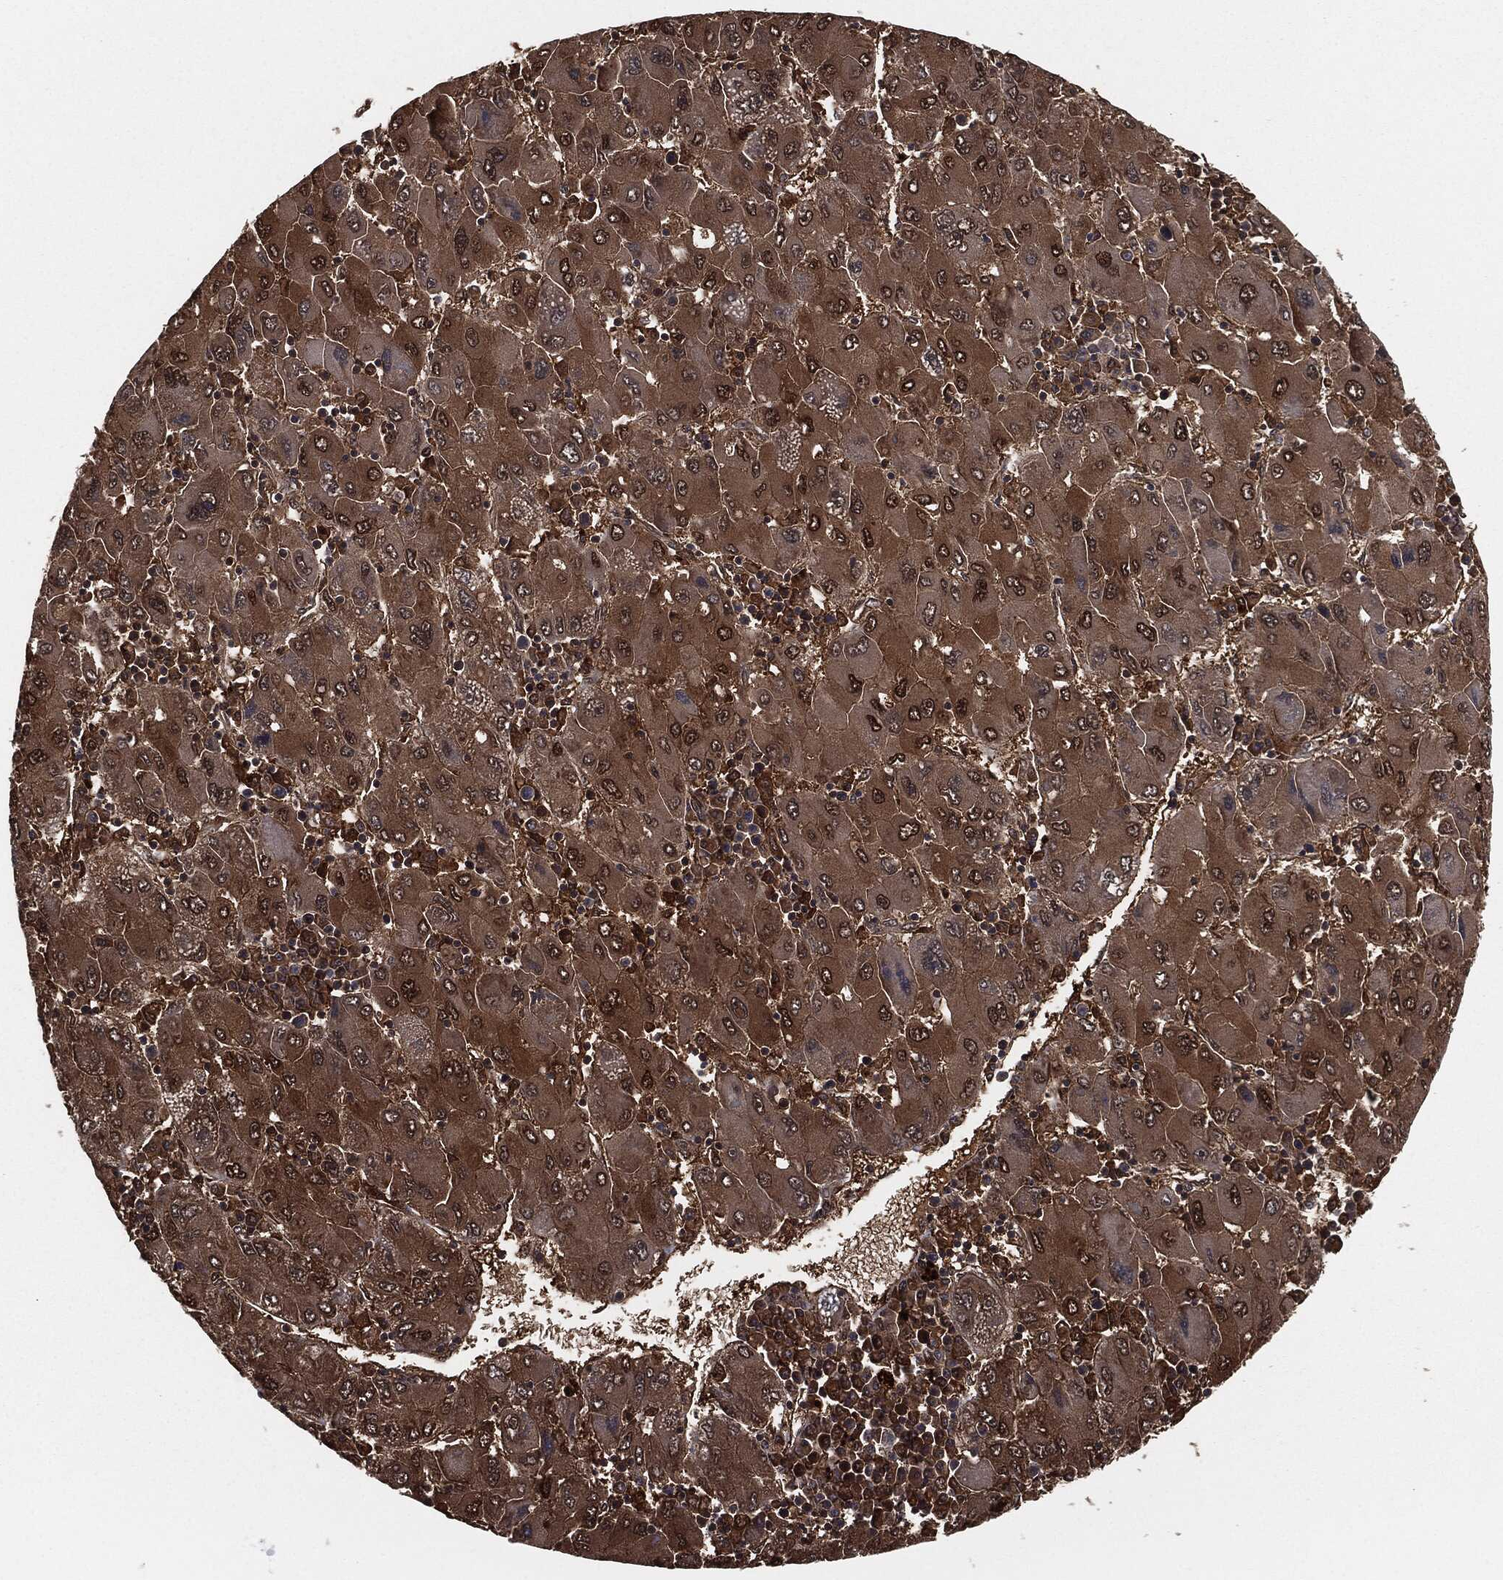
{"staining": {"intensity": "moderate", "quantity": "25%-75%", "location": "cytoplasmic/membranous"}, "tissue": "liver cancer", "cell_type": "Tumor cells", "image_type": "cancer", "snomed": [{"axis": "morphology", "description": "Carcinoma, Hepatocellular, NOS"}, {"axis": "topography", "description": "Liver"}], "caption": "A photomicrograph of liver cancer (hepatocellular carcinoma) stained for a protein displays moderate cytoplasmic/membranous brown staining in tumor cells.", "gene": "CAPRIN2", "patient": {"sex": "male", "age": 75}}